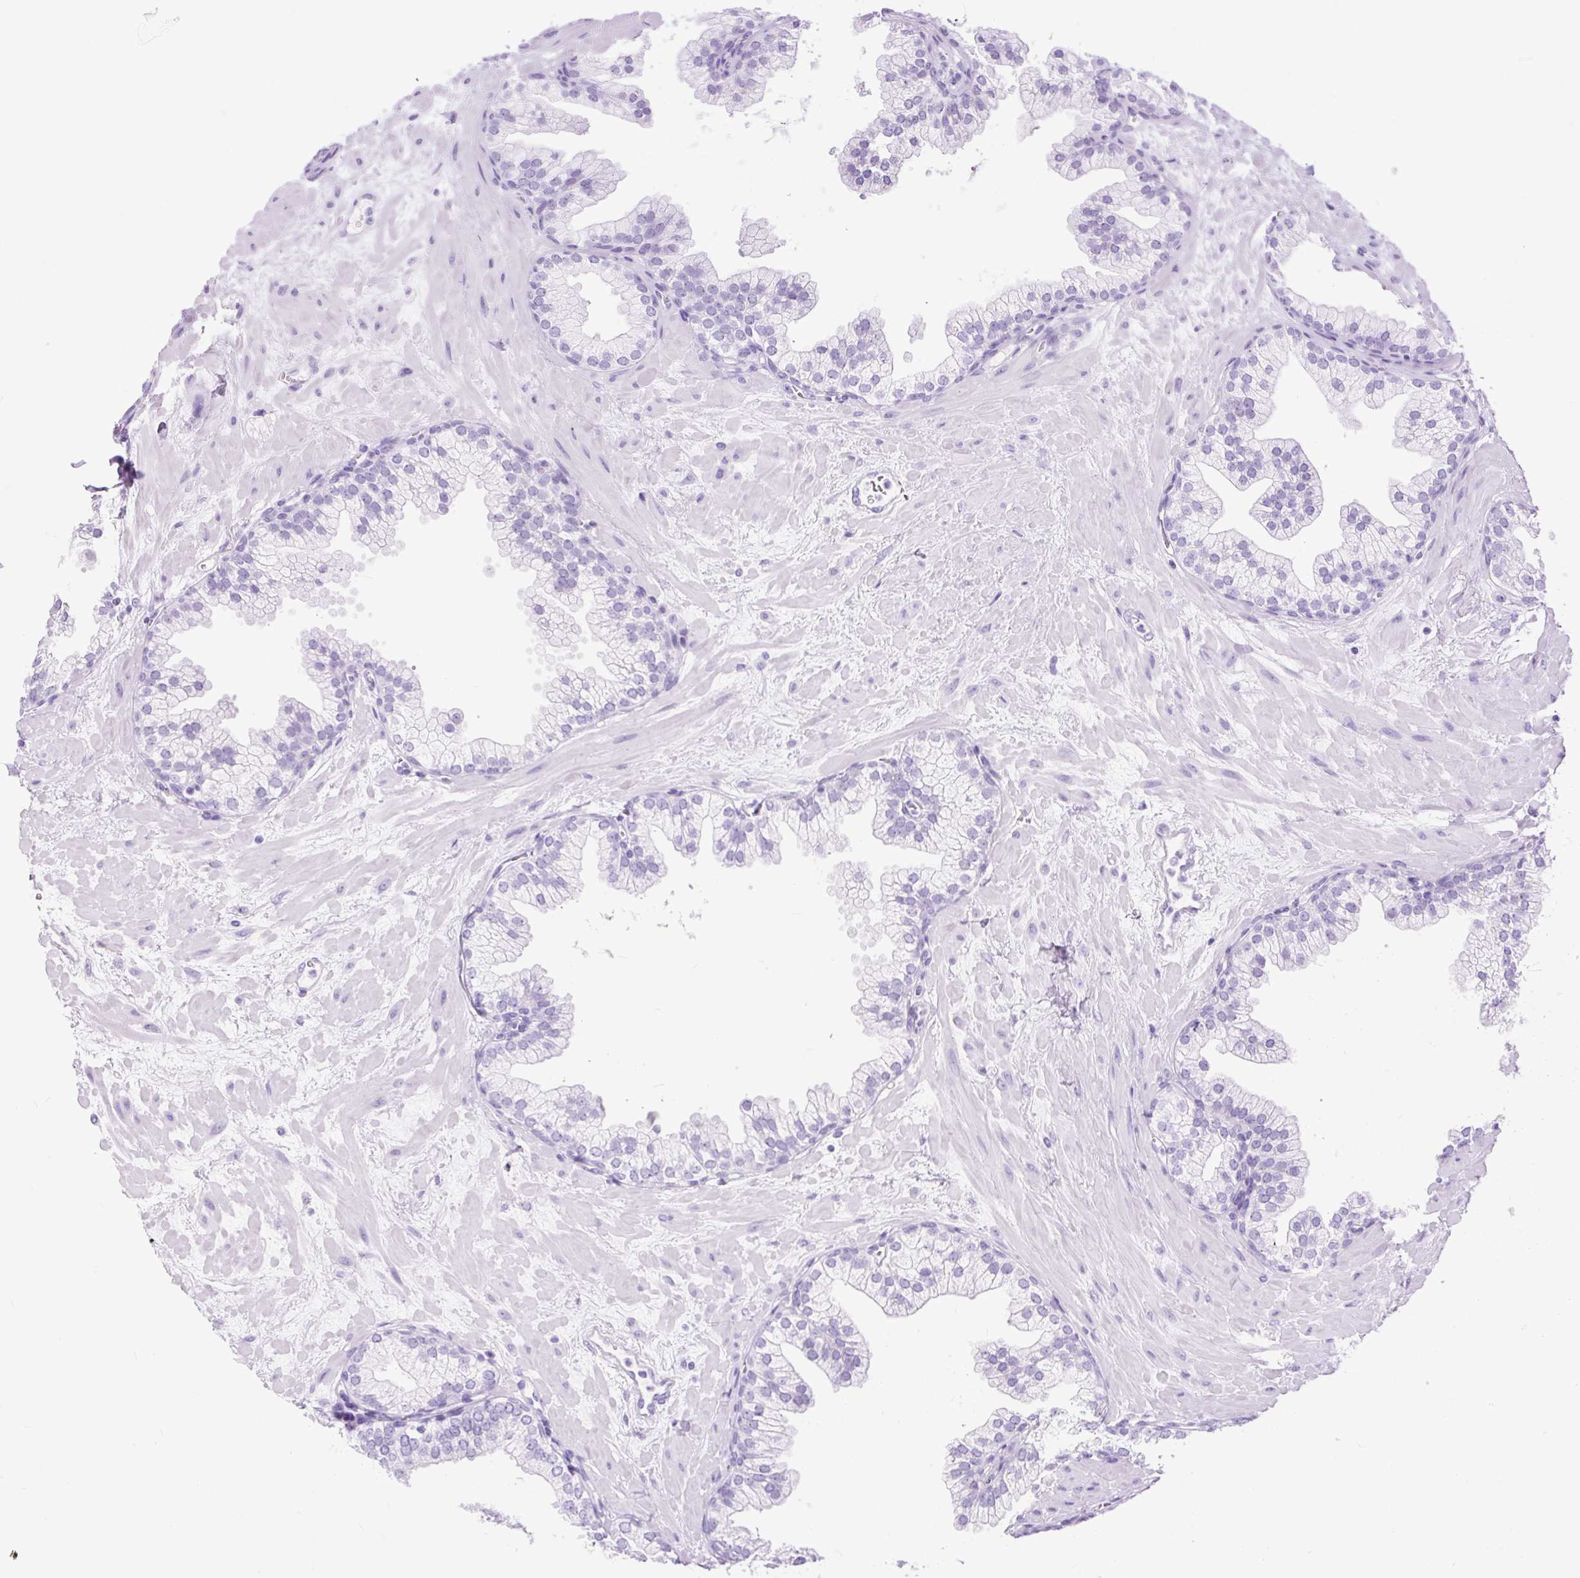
{"staining": {"intensity": "negative", "quantity": "none", "location": "none"}, "tissue": "prostate", "cell_type": "Glandular cells", "image_type": "normal", "snomed": [{"axis": "morphology", "description": "Normal tissue, NOS"}, {"axis": "topography", "description": "Prostate"}, {"axis": "topography", "description": "Peripheral nerve tissue"}], "caption": "This is a image of immunohistochemistry staining of normal prostate, which shows no expression in glandular cells.", "gene": "RACGAP1", "patient": {"sex": "male", "age": 61}}